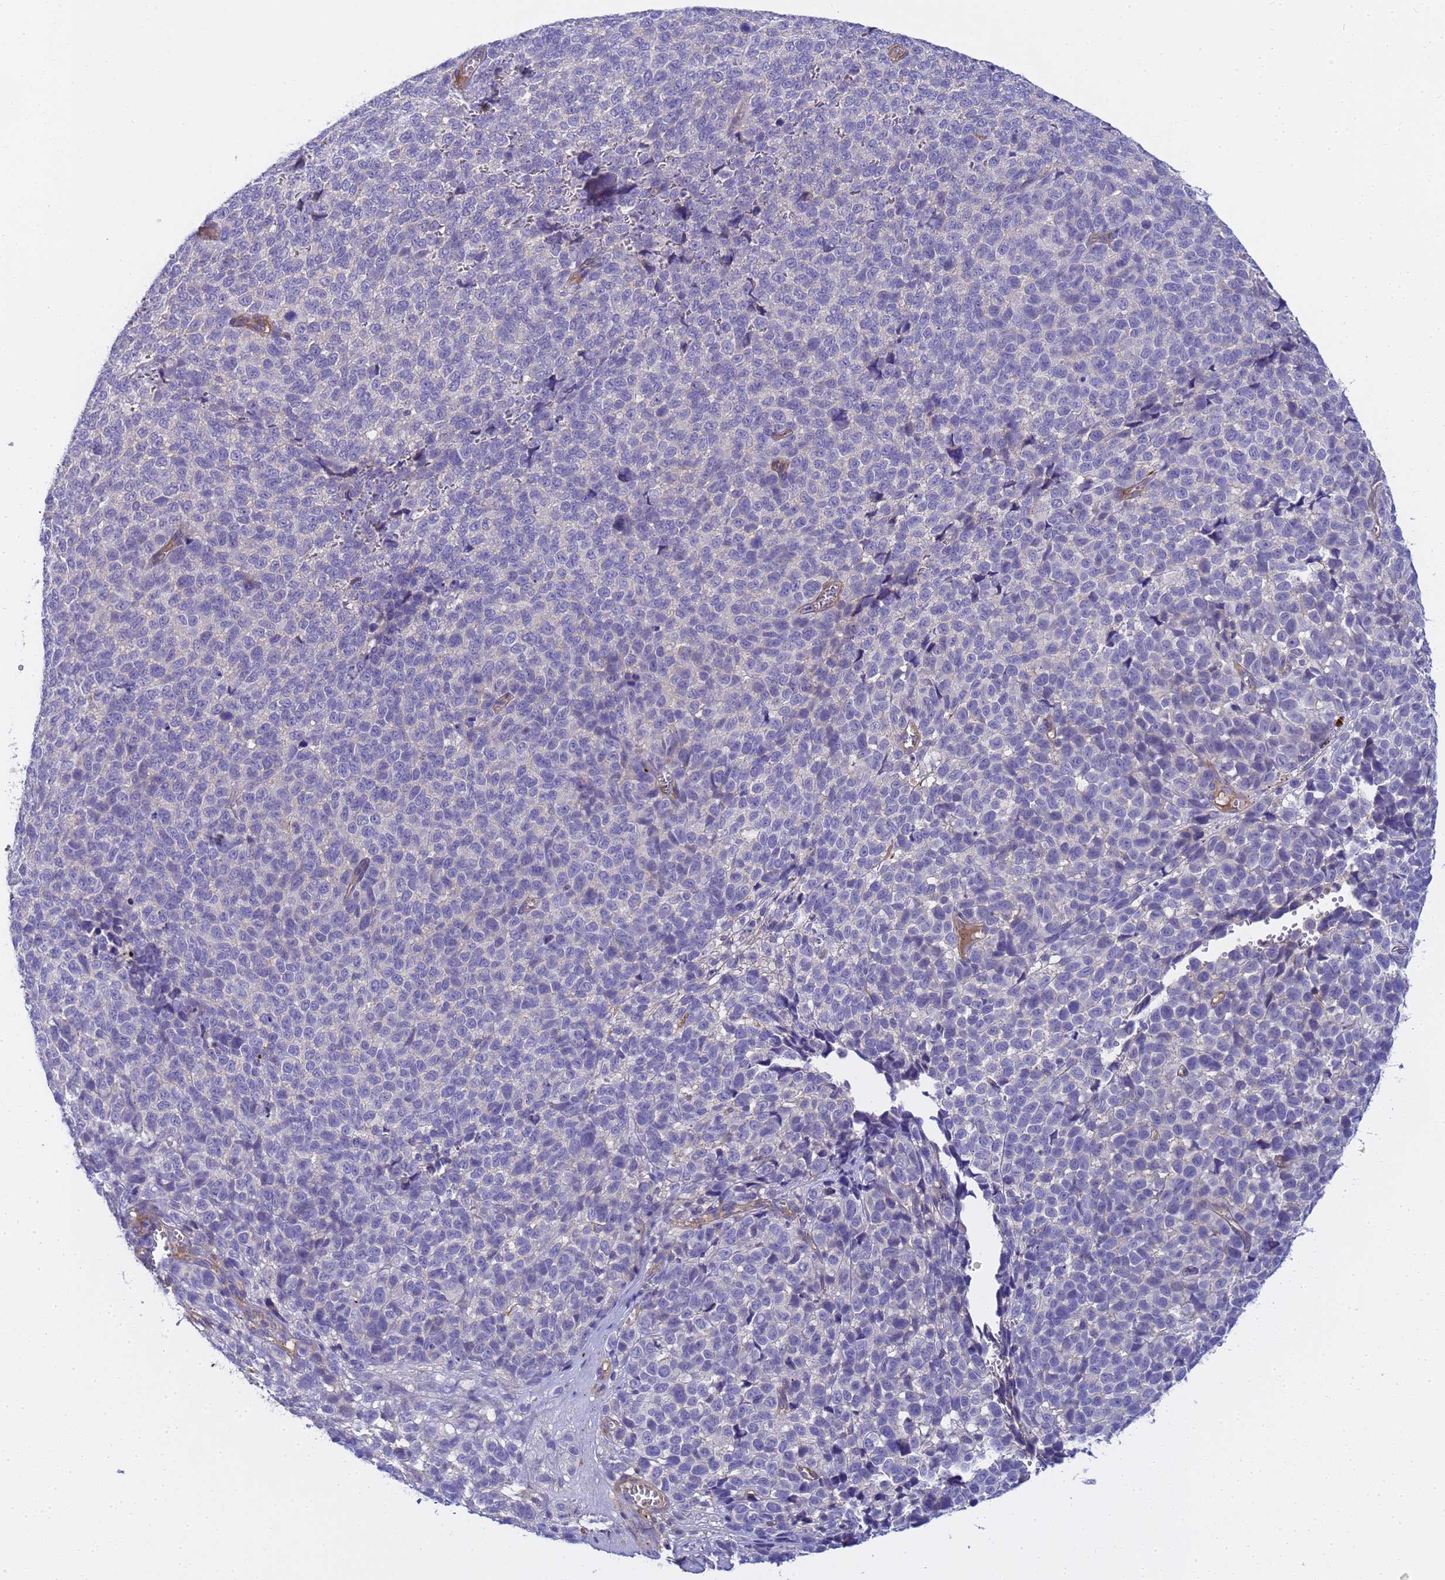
{"staining": {"intensity": "negative", "quantity": "none", "location": "none"}, "tissue": "melanoma", "cell_type": "Tumor cells", "image_type": "cancer", "snomed": [{"axis": "morphology", "description": "Malignant melanoma, NOS"}, {"axis": "topography", "description": "Nose, NOS"}], "caption": "Immunohistochemical staining of human malignant melanoma displays no significant staining in tumor cells.", "gene": "MYL12A", "patient": {"sex": "female", "age": 48}}